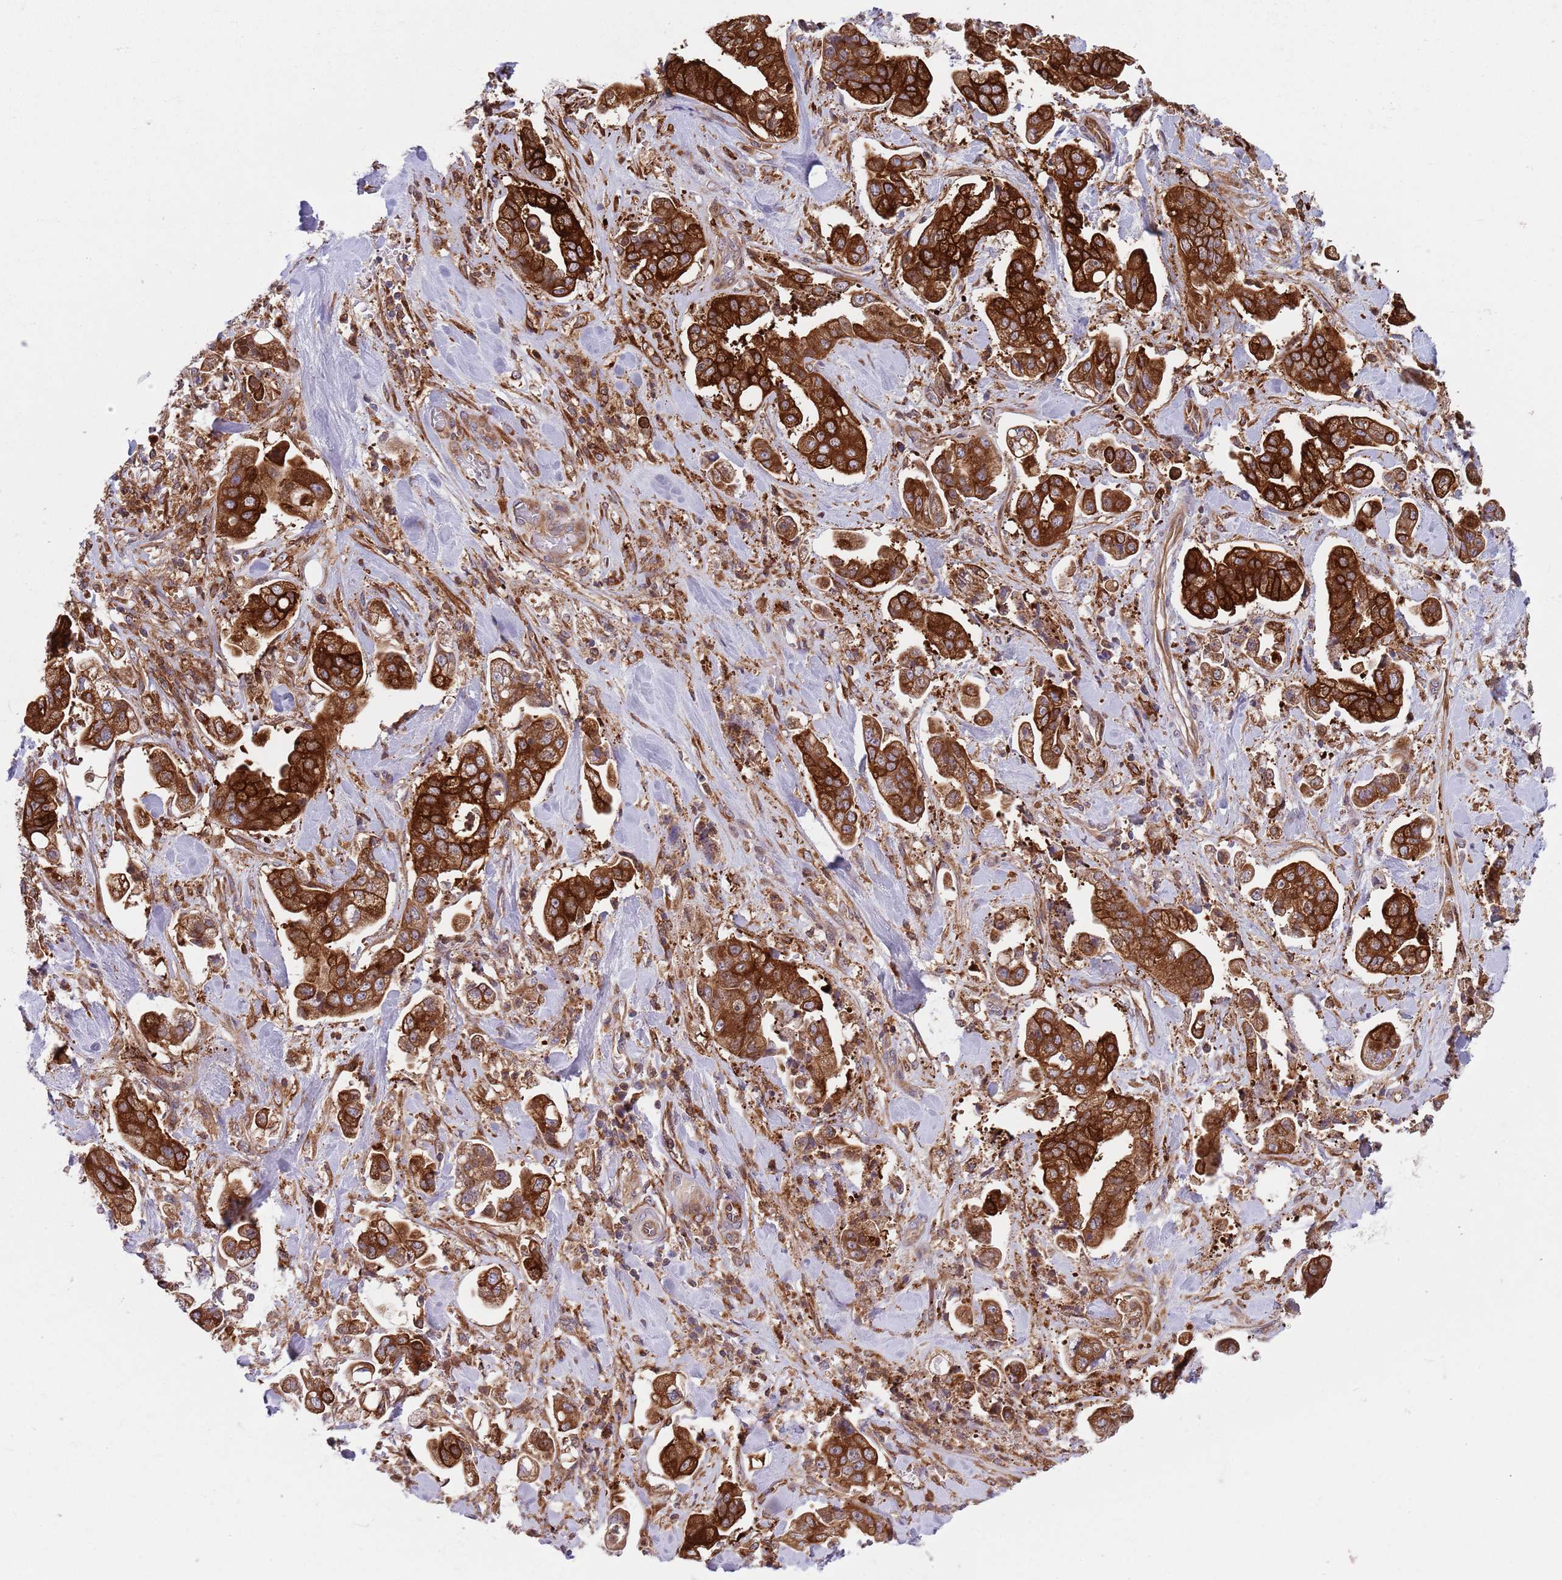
{"staining": {"intensity": "strong", "quantity": ">75%", "location": "cytoplasmic/membranous"}, "tissue": "stomach cancer", "cell_type": "Tumor cells", "image_type": "cancer", "snomed": [{"axis": "morphology", "description": "Adenocarcinoma, NOS"}, {"axis": "topography", "description": "Stomach"}], "caption": "Stomach adenocarcinoma was stained to show a protein in brown. There is high levels of strong cytoplasmic/membranous expression in about >75% of tumor cells.", "gene": "ZMYM5", "patient": {"sex": "male", "age": 62}}